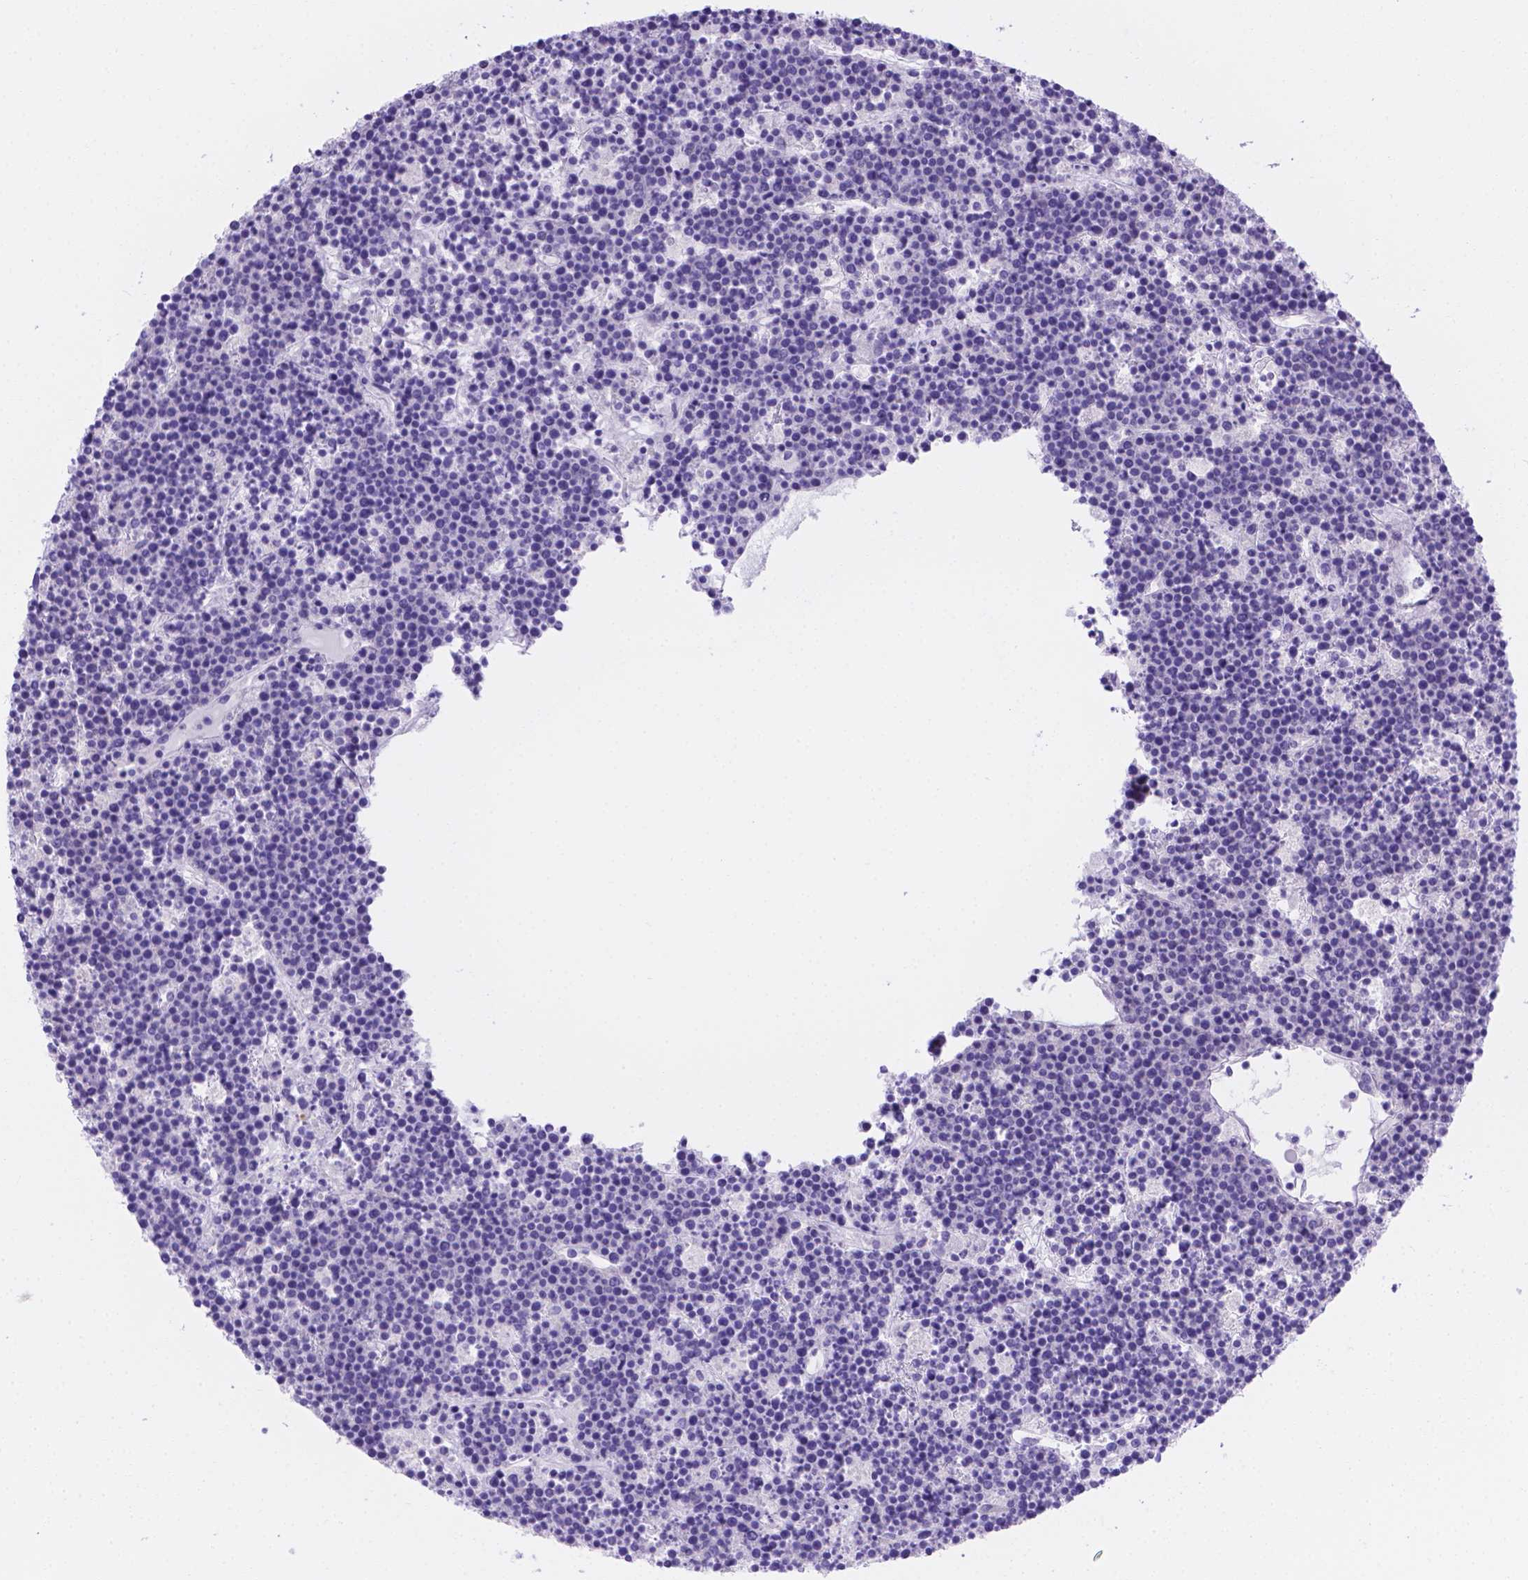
{"staining": {"intensity": "negative", "quantity": "none", "location": "none"}, "tissue": "lymphoma", "cell_type": "Tumor cells", "image_type": "cancer", "snomed": [{"axis": "morphology", "description": "Malignant lymphoma, non-Hodgkin's type, High grade"}, {"axis": "topography", "description": "Ovary"}], "caption": "Immunohistochemical staining of high-grade malignant lymphoma, non-Hodgkin's type demonstrates no significant expression in tumor cells. Brightfield microscopy of immunohistochemistry stained with DAB (3,3'-diaminobenzidine) (brown) and hematoxylin (blue), captured at high magnification.", "gene": "MLN", "patient": {"sex": "female", "age": 56}}